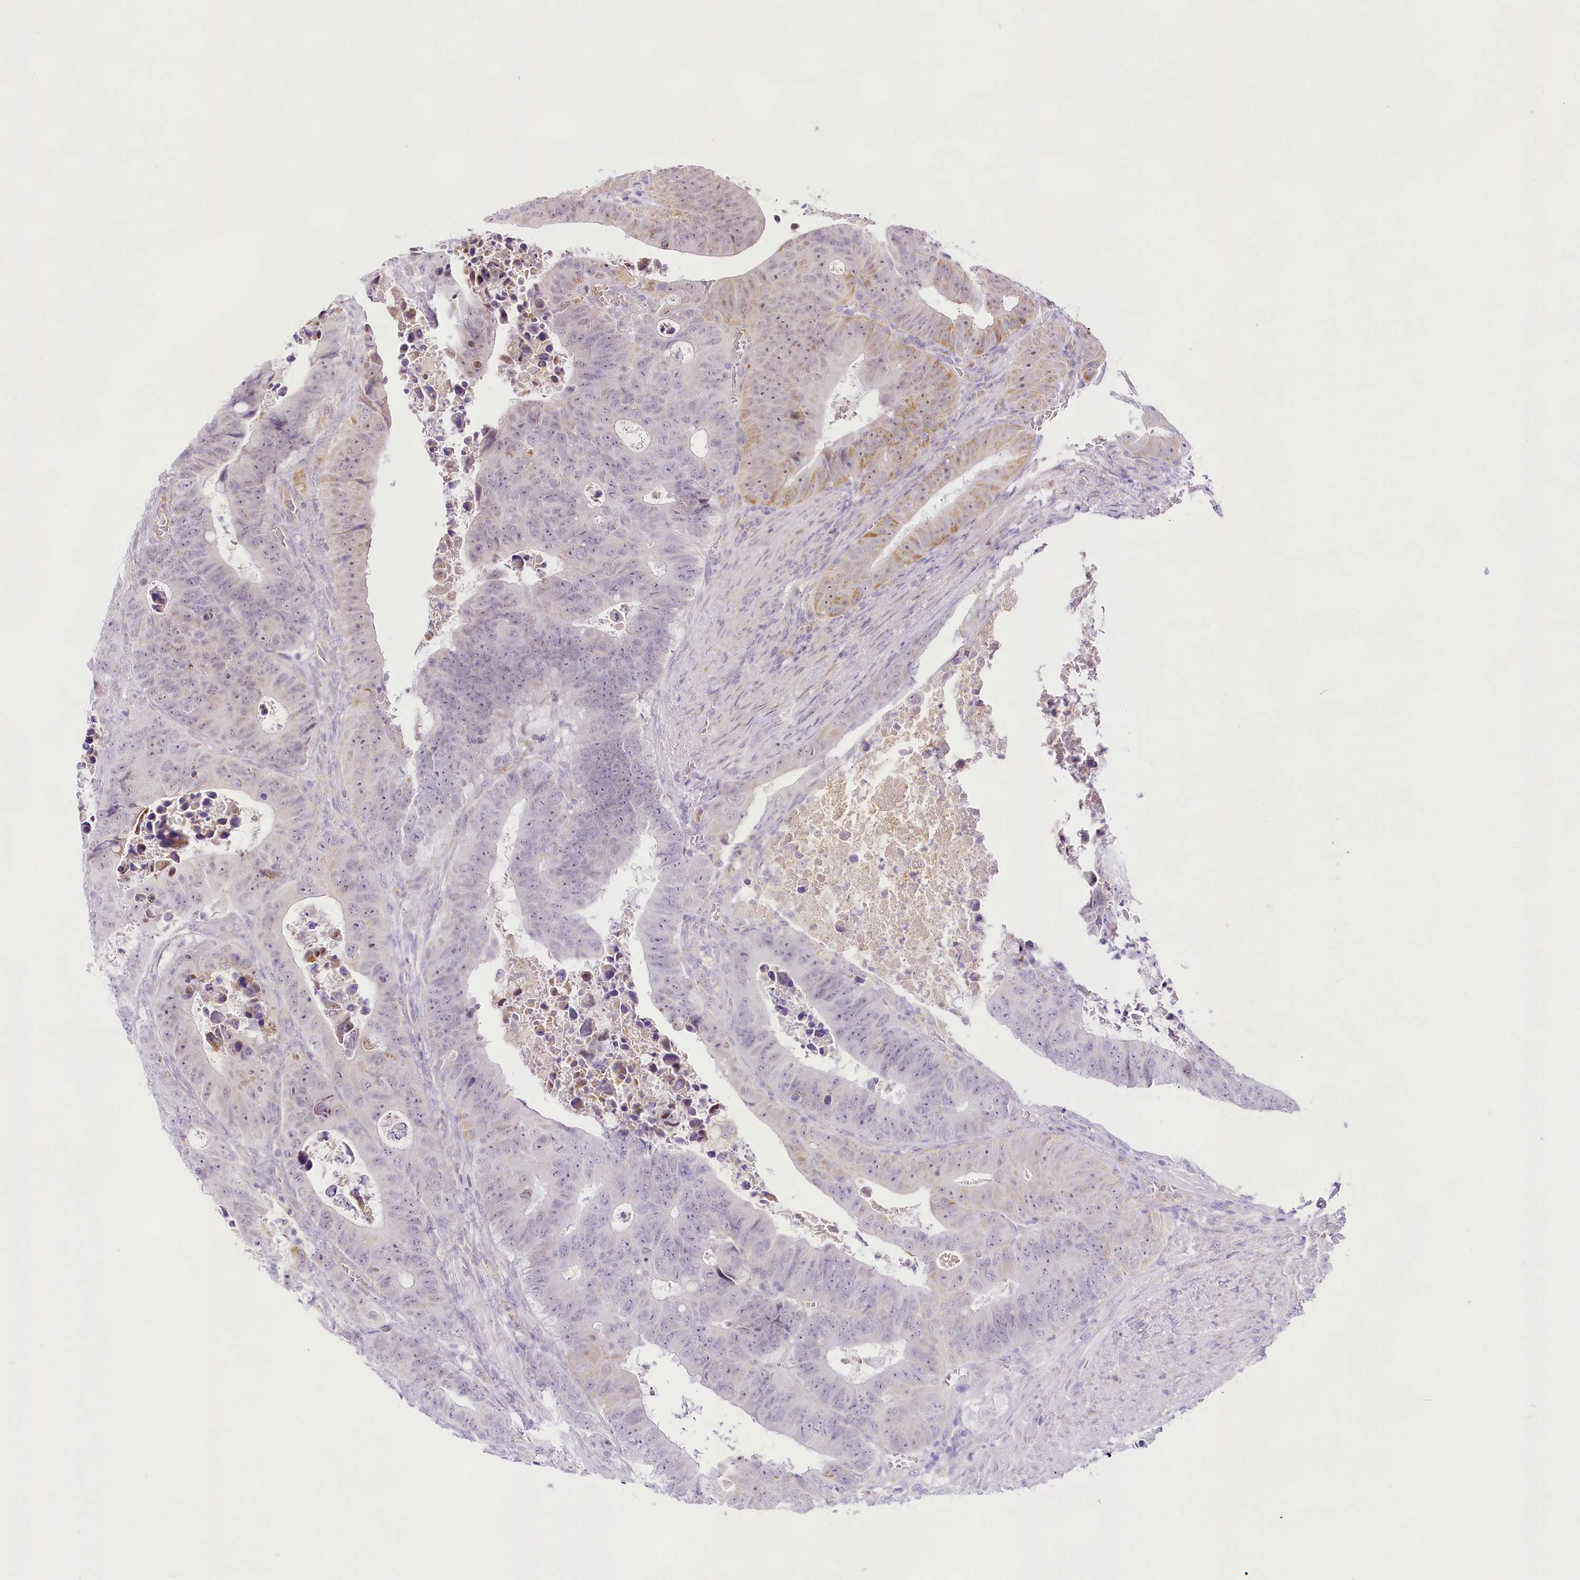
{"staining": {"intensity": "negative", "quantity": "none", "location": "none"}, "tissue": "colorectal cancer", "cell_type": "Tumor cells", "image_type": "cancer", "snomed": [{"axis": "morphology", "description": "Adenocarcinoma, NOS"}, {"axis": "topography", "description": "Colon"}], "caption": "Immunohistochemical staining of adenocarcinoma (colorectal) exhibits no significant staining in tumor cells.", "gene": "CCDC30", "patient": {"sex": "male", "age": 87}}